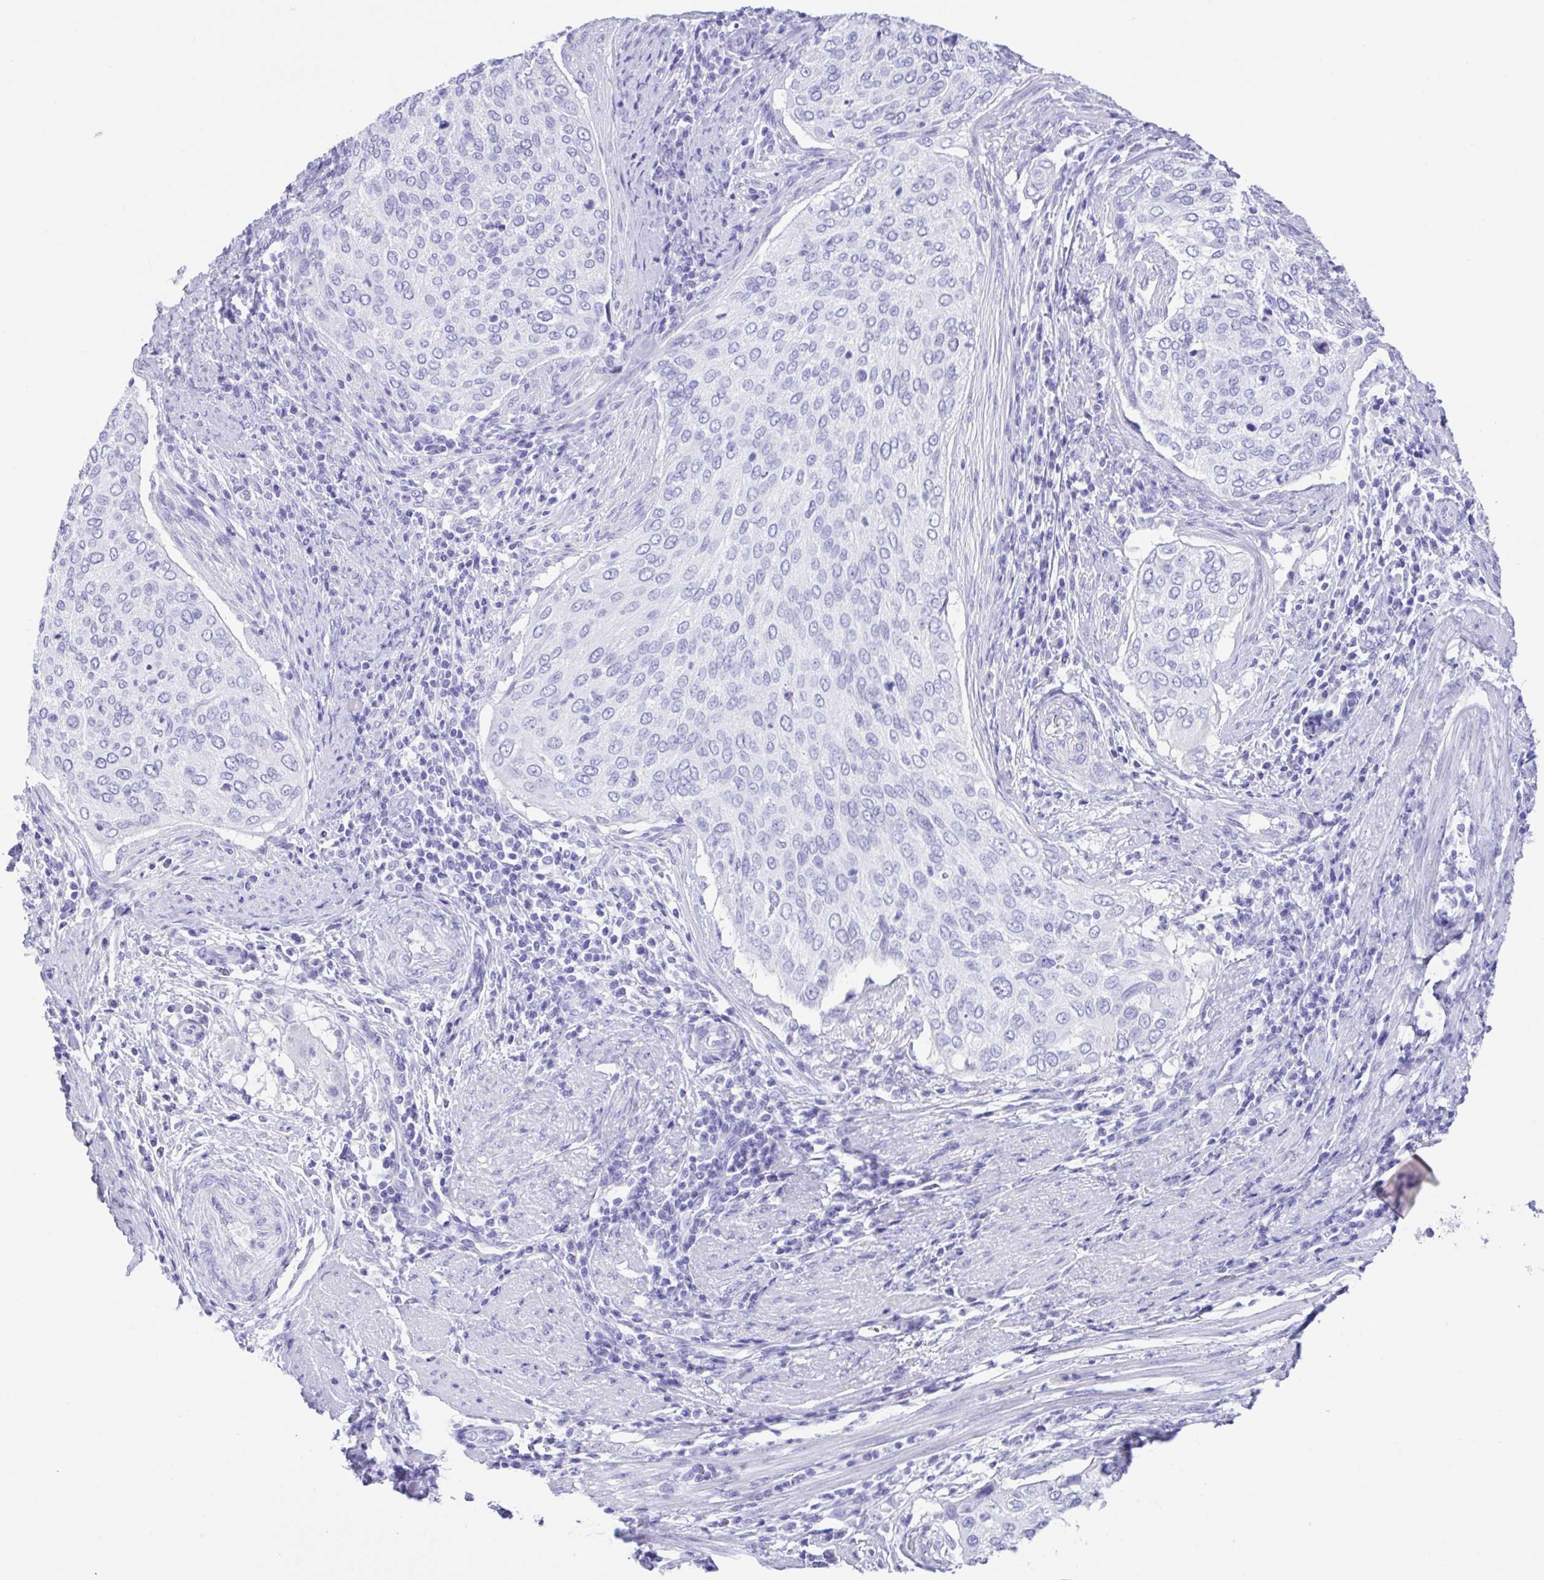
{"staining": {"intensity": "negative", "quantity": "none", "location": "none"}, "tissue": "cervical cancer", "cell_type": "Tumor cells", "image_type": "cancer", "snomed": [{"axis": "morphology", "description": "Squamous cell carcinoma, NOS"}, {"axis": "topography", "description": "Cervix"}], "caption": "Human cervical cancer (squamous cell carcinoma) stained for a protein using immunohistochemistry (IHC) shows no positivity in tumor cells.", "gene": "CPA1", "patient": {"sex": "female", "age": 38}}